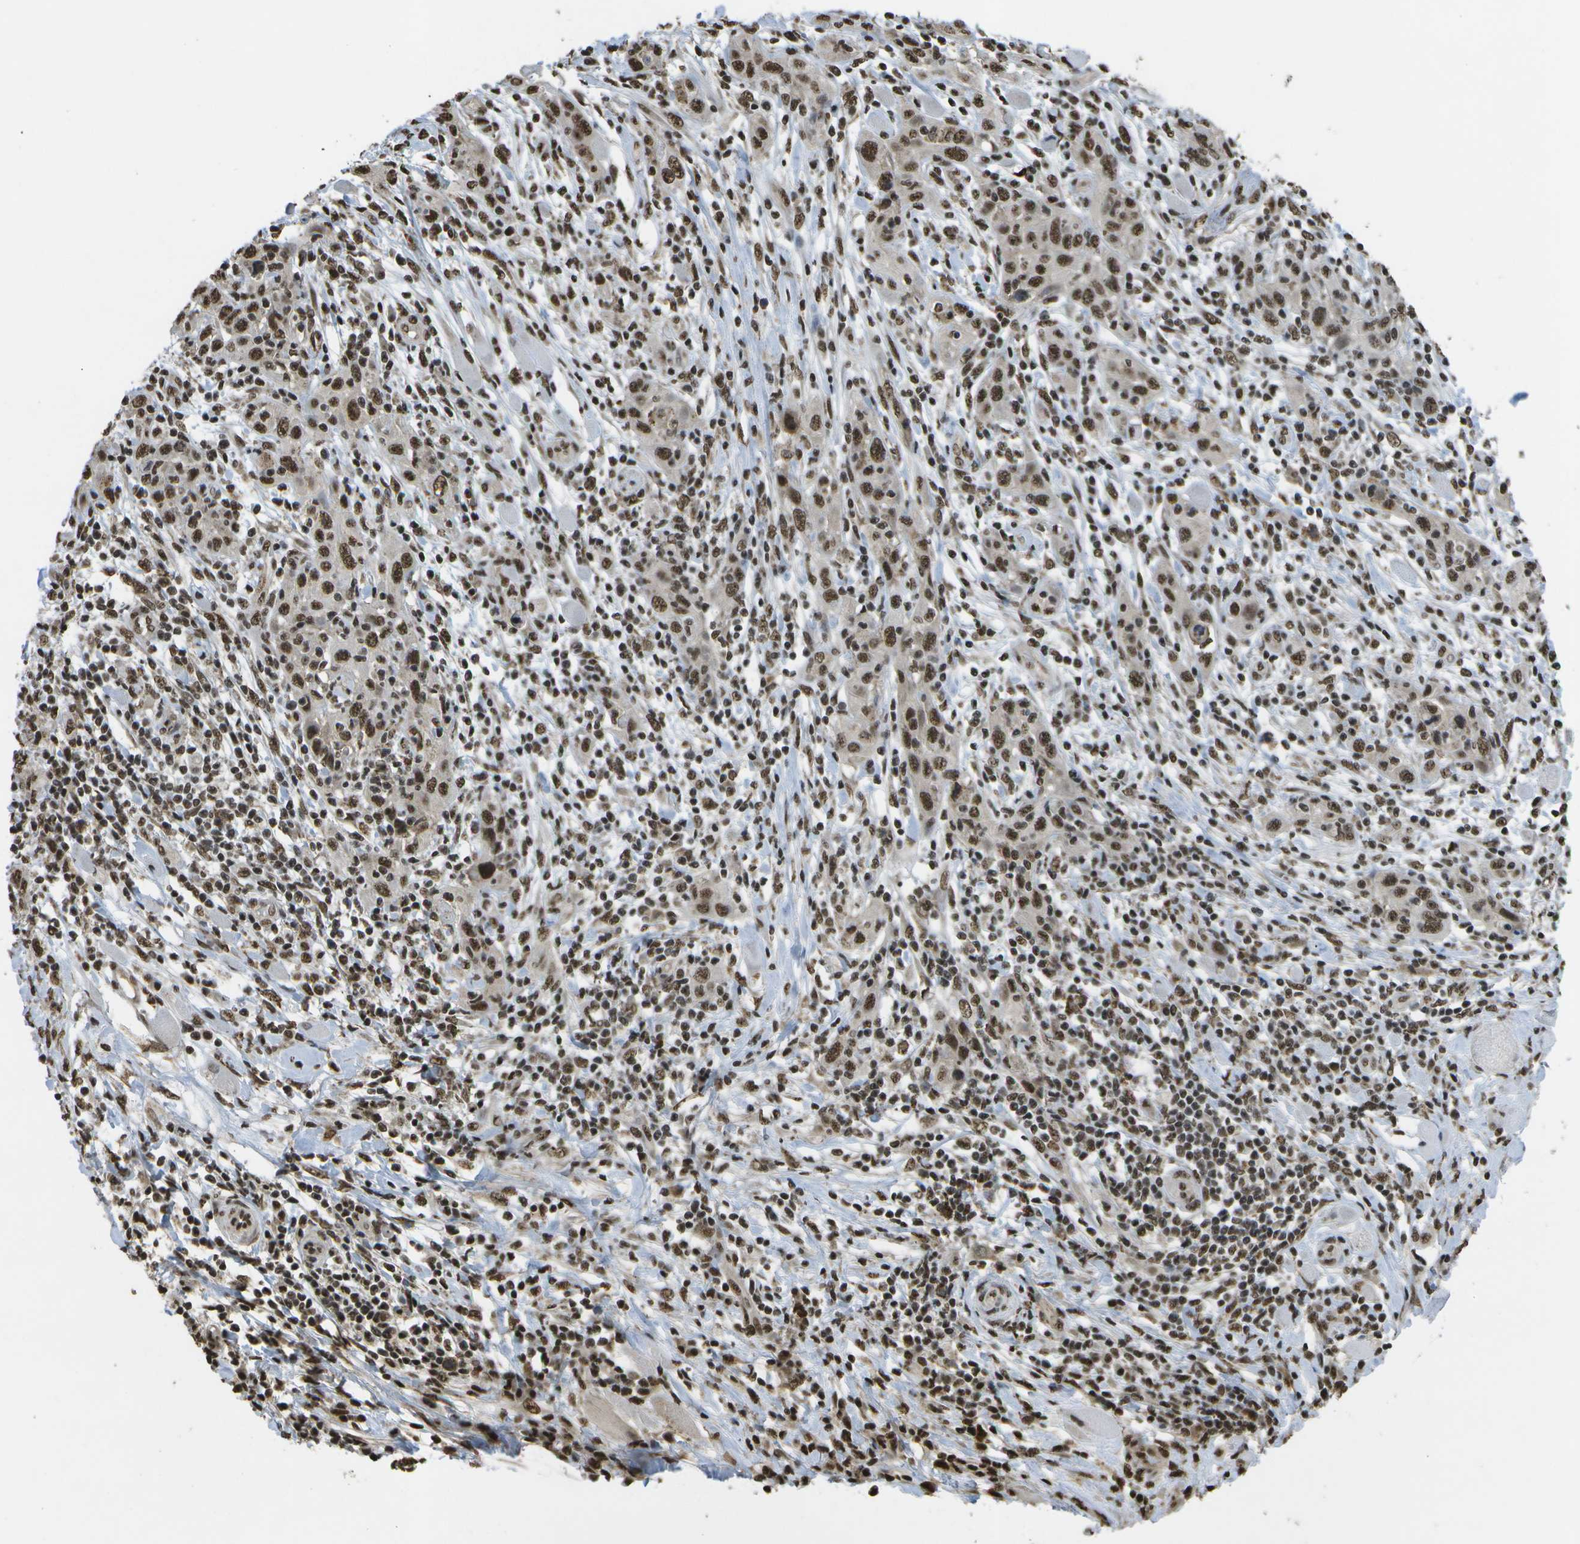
{"staining": {"intensity": "strong", "quantity": ">75%", "location": "nuclear"}, "tissue": "skin cancer", "cell_type": "Tumor cells", "image_type": "cancer", "snomed": [{"axis": "morphology", "description": "Squamous cell carcinoma, NOS"}, {"axis": "topography", "description": "Skin"}], "caption": "Protein positivity by IHC demonstrates strong nuclear expression in about >75% of tumor cells in skin cancer (squamous cell carcinoma).", "gene": "SPEN", "patient": {"sex": "female", "age": 88}}